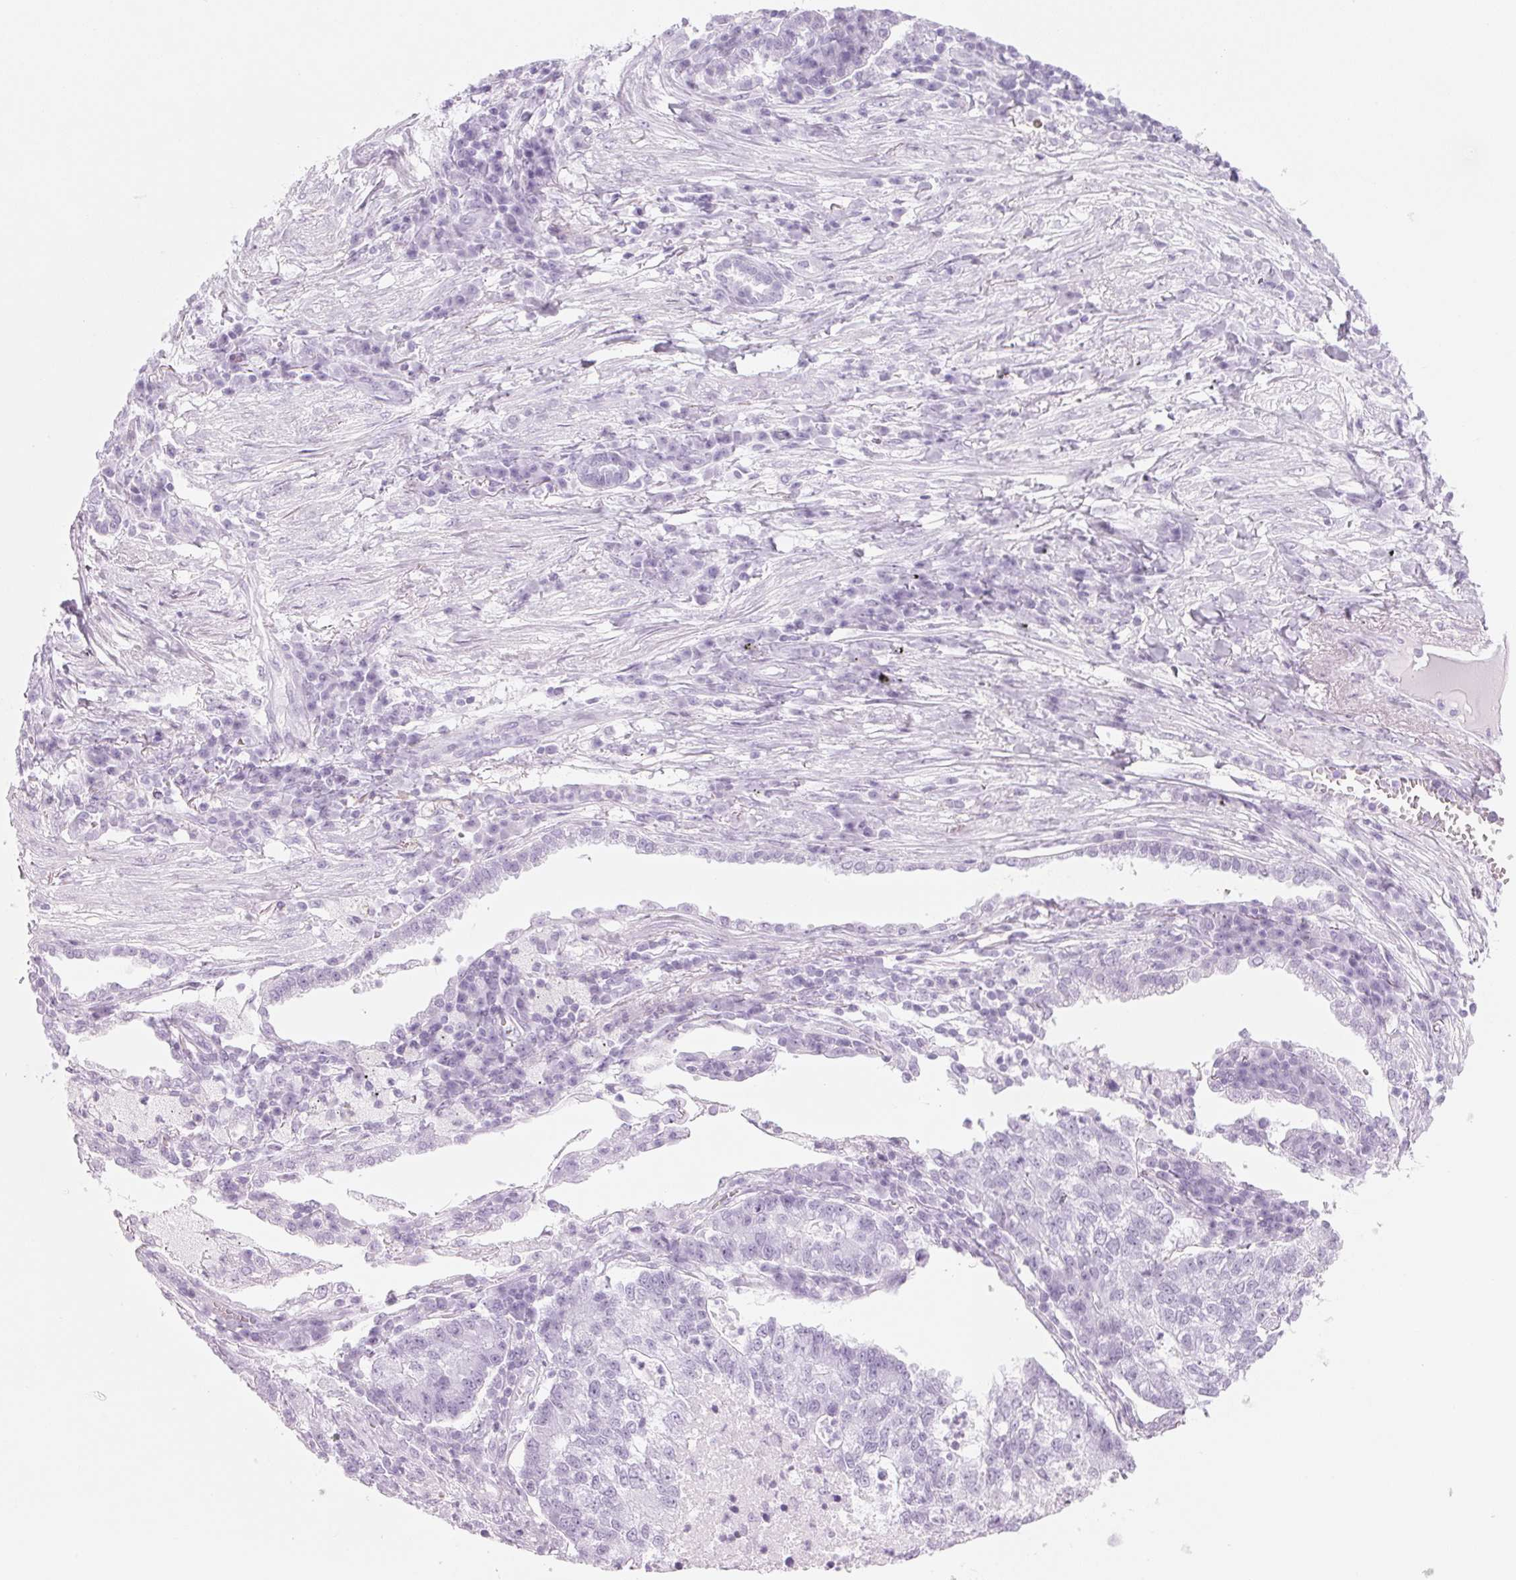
{"staining": {"intensity": "negative", "quantity": "none", "location": "none"}, "tissue": "lung cancer", "cell_type": "Tumor cells", "image_type": "cancer", "snomed": [{"axis": "morphology", "description": "Adenocarcinoma, NOS"}, {"axis": "topography", "description": "Lung"}], "caption": "The immunohistochemistry (IHC) photomicrograph has no significant positivity in tumor cells of adenocarcinoma (lung) tissue. (IHC, brightfield microscopy, high magnification).", "gene": "DNTTIP2", "patient": {"sex": "male", "age": 57}}